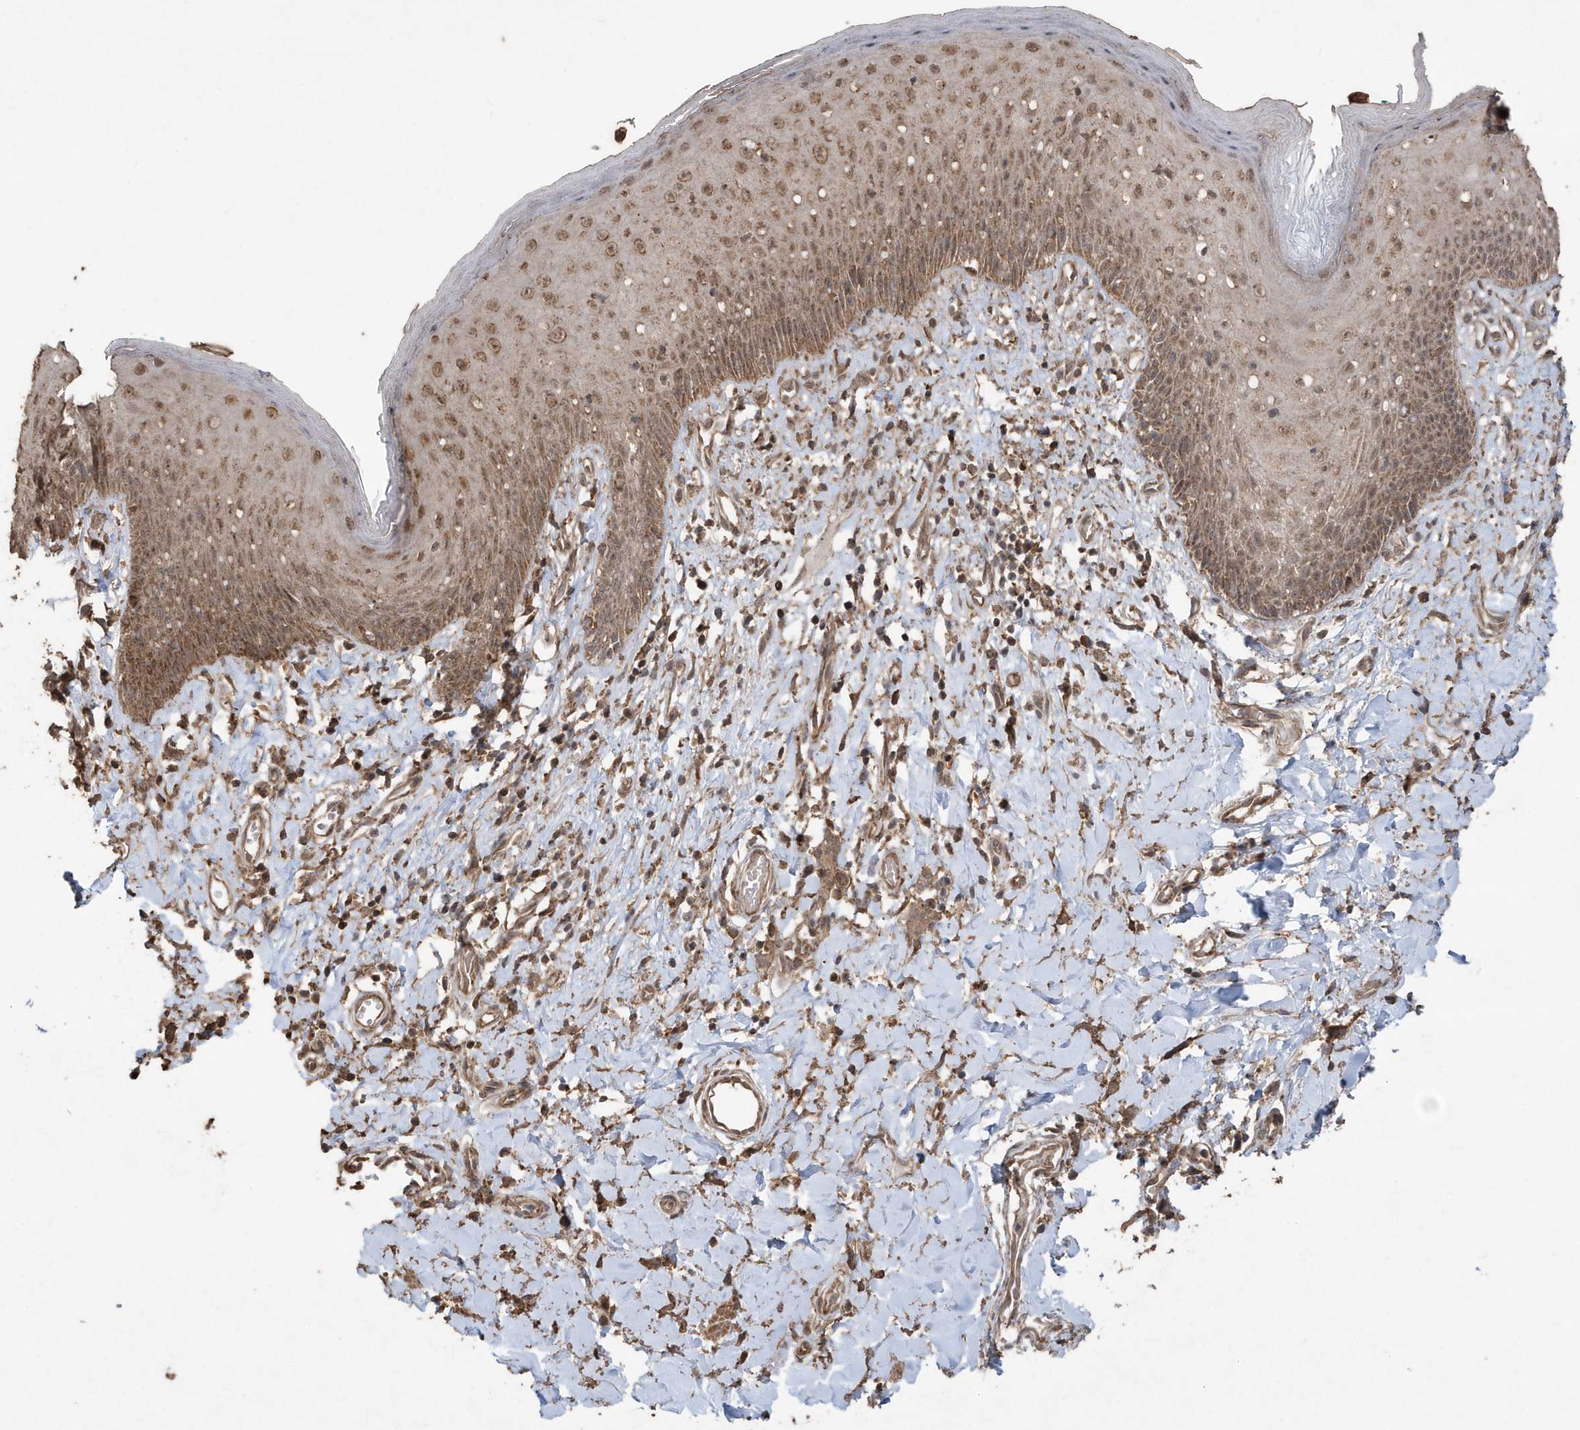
{"staining": {"intensity": "moderate", "quantity": ">75%", "location": "cytoplasmic/membranous,nuclear"}, "tissue": "skin", "cell_type": "Epidermal cells", "image_type": "normal", "snomed": [{"axis": "morphology", "description": "Normal tissue, NOS"}, {"axis": "morphology", "description": "Squamous cell carcinoma, NOS"}, {"axis": "topography", "description": "Vulva"}], "caption": "This is a micrograph of immunohistochemistry staining of unremarkable skin, which shows moderate positivity in the cytoplasmic/membranous,nuclear of epidermal cells.", "gene": "PAXBP1", "patient": {"sex": "female", "age": 85}}